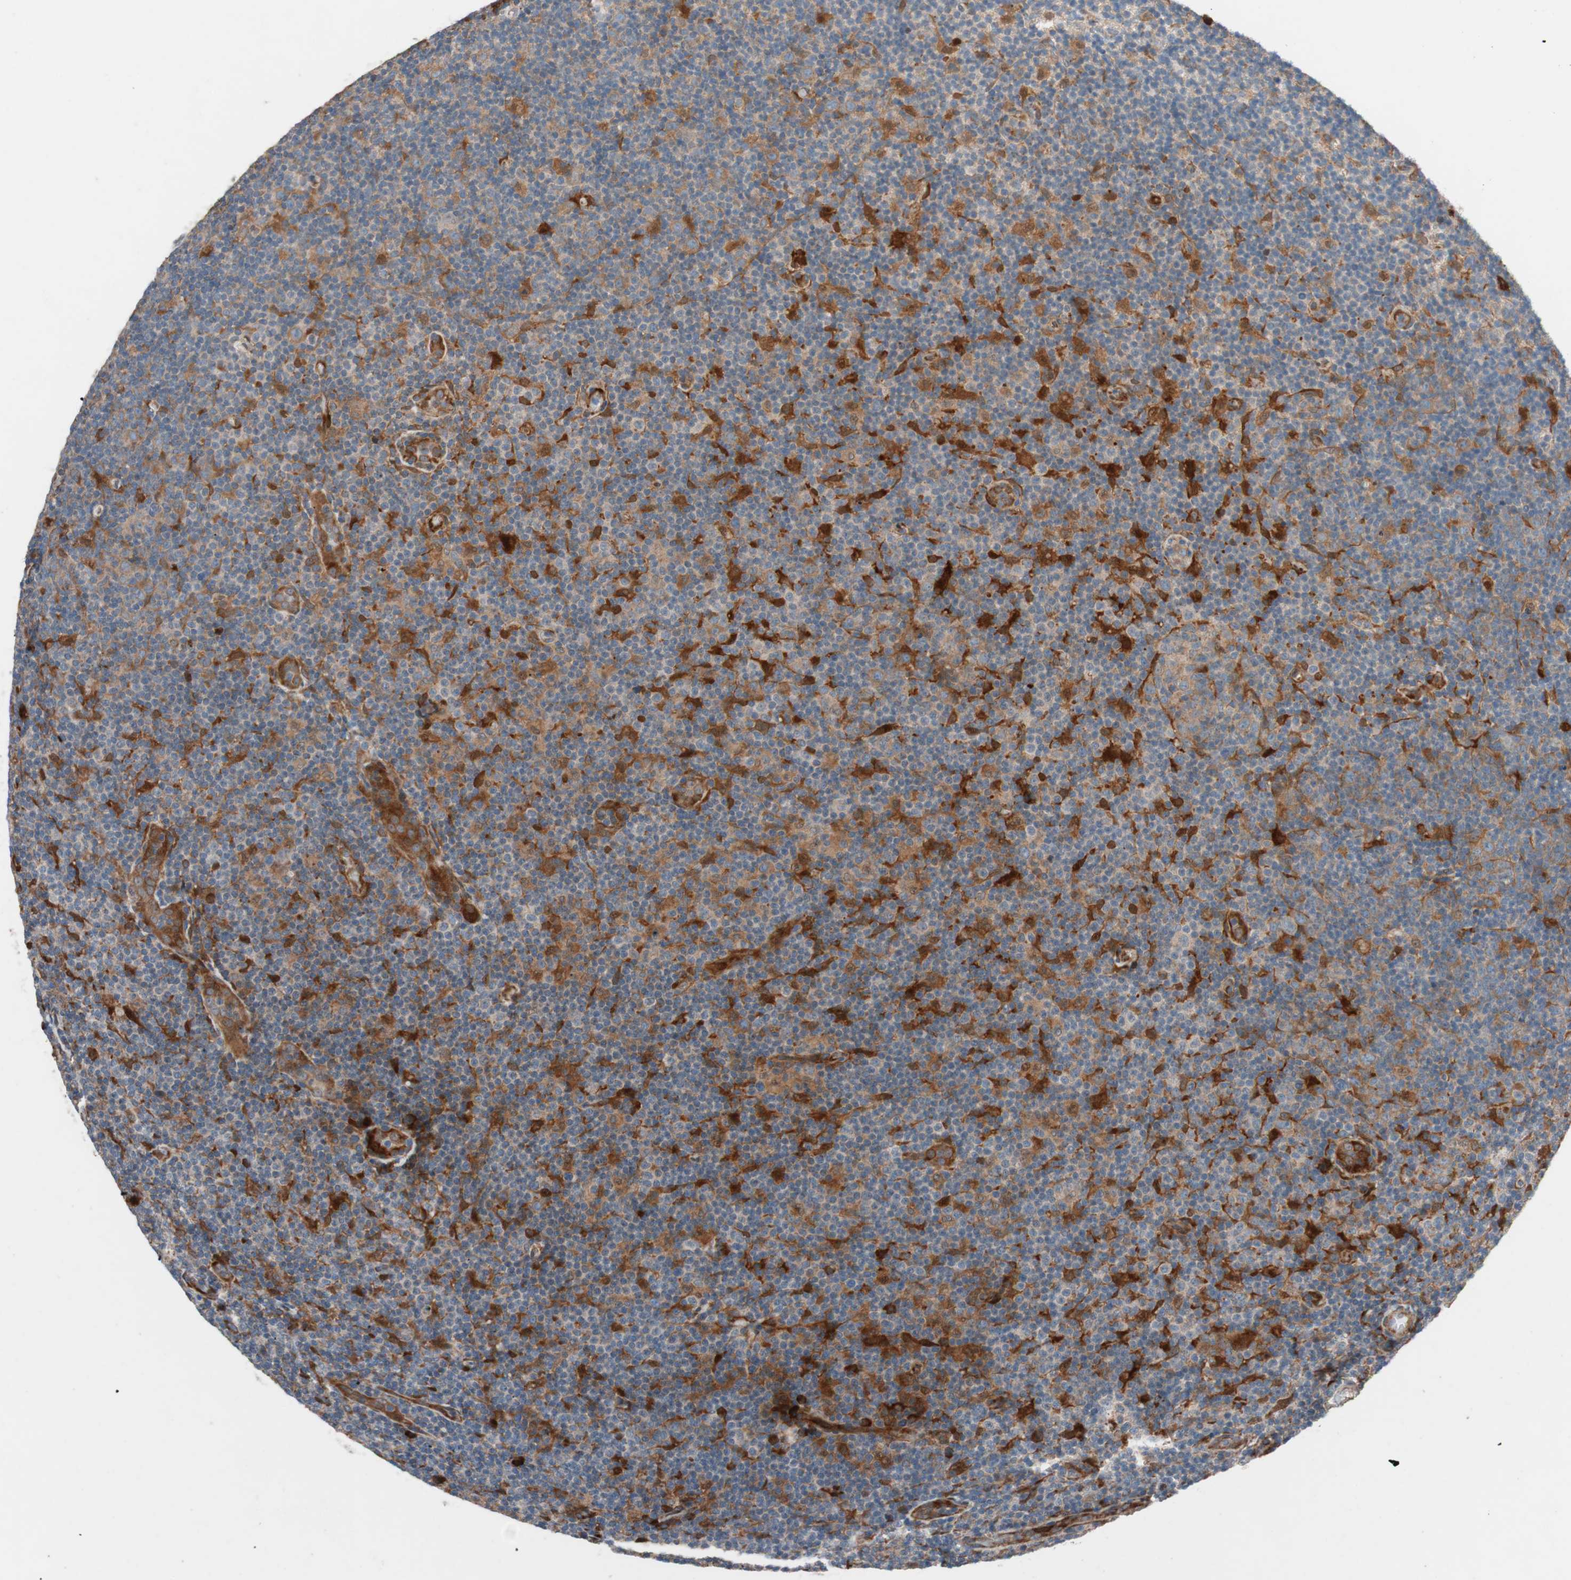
{"staining": {"intensity": "moderate", "quantity": "25%-75%", "location": "cytoplasmic/membranous"}, "tissue": "lymphoma", "cell_type": "Tumor cells", "image_type": "cancer", "snomed": [{"axis": "morphology", "description": "Malignant lymphoma, non-Hodgkin's type, Low grade"}, {"axis": "topography", "description": "Lymph node"}], "caption": "Immunohistochemistry histopathology image of low-grade malignant lymphoma, non-Hodgkin's type stained for a protein (brown), which displays medium levels of moderate cytoplasmic/membranous positivity in about 25%-75% of tumor cells.", "gene": "FAAH", "patient": {"sex": "male", "age": 83}}